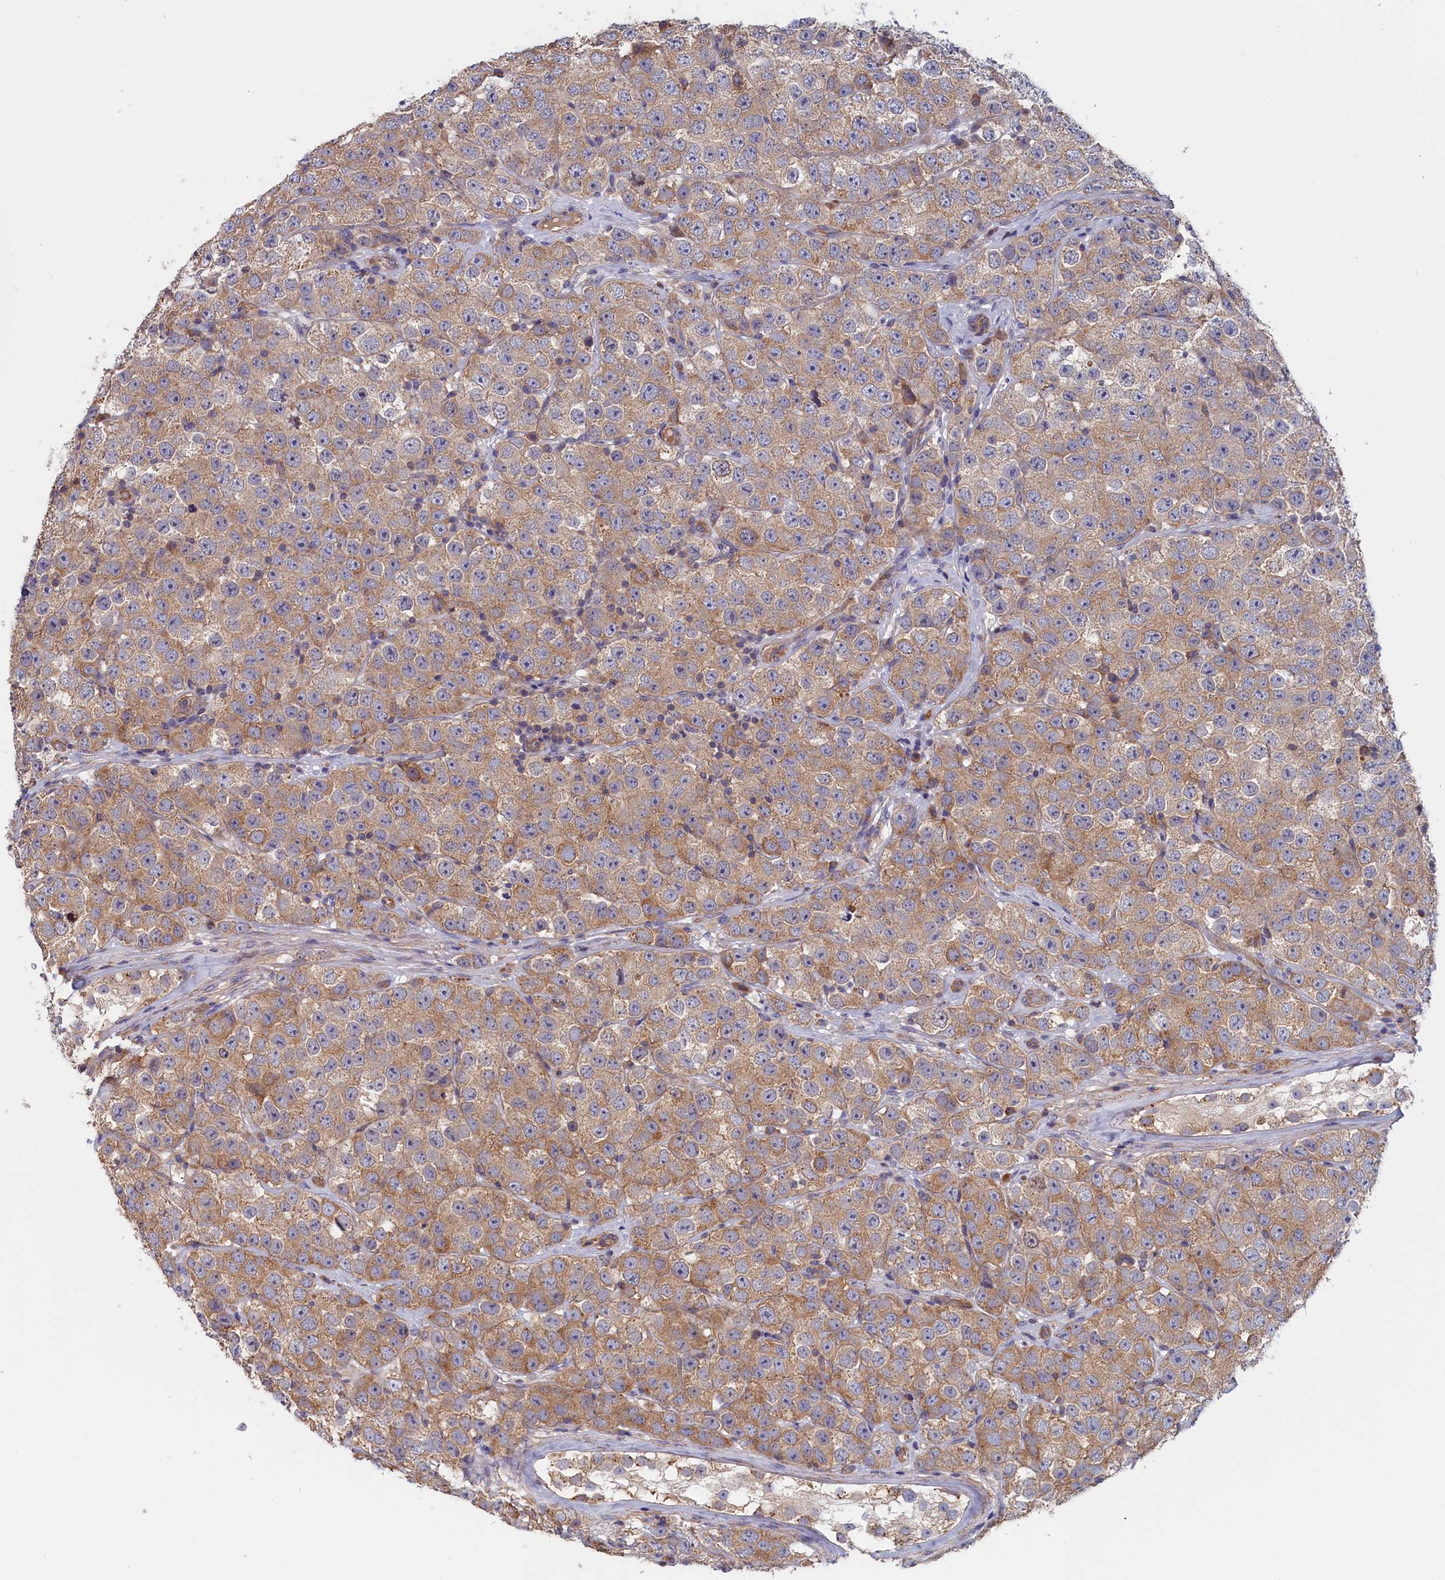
{"staining": {"intensity": "moderate", "quantity": "25%-75%", "location": "cytoplasmic/membranous"}, "tissue": "testis cancer", "cell_type": "Tumor cells", "image_type": "cancer", "snomed": [{"axis": "morphology", "description": "Seminoma, NOS"}, {"axis": "topography", "description": "Testis"}], "caption": "Seminoma (testis) stained for a protein reveals moderate cytoplasmic/membranous positivity in tumor cells.", "gene": "ANKRD2", "patient": {"sex": "male", "age": 28}}